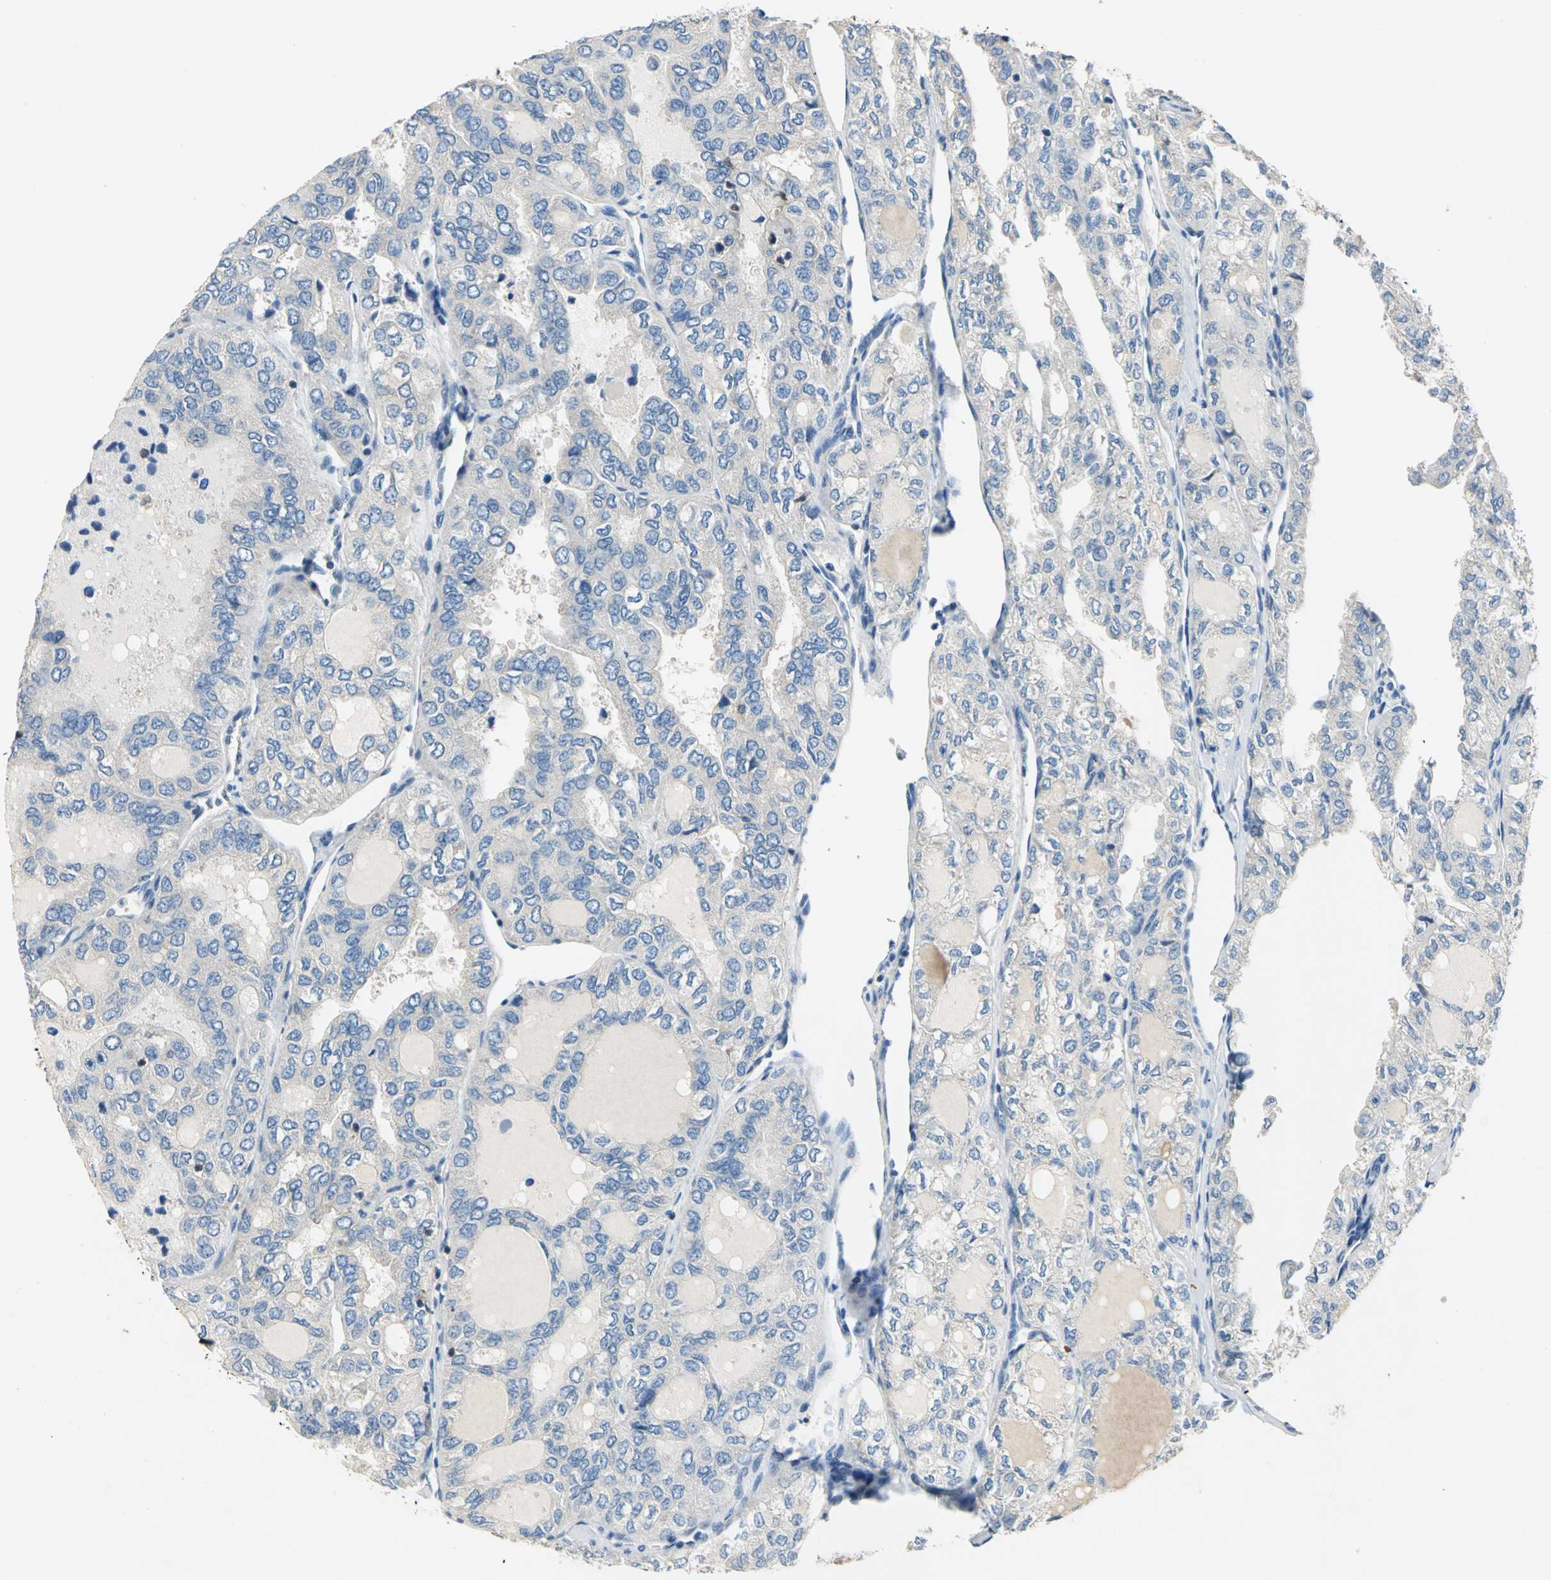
{"staining": {"intensity": "weak", "quantity": ">75%", "location": "cytoplasmic/membranous"}, "tissue": "thyroid cancer", "cell_type": "Tumor cells", "image_type": "cancer", "snomed": [{"axis": "morphology", "description": "Follicular adenoma carcinoma, NOS"}, {"axis": "topography", "description": "Thyroid gland"}], "caption": "The photomicrograph shows immunohistochemical staining of follicular adenoma carcinoma (thyroid). There is weak cytoplasmic/membranous positivity is seen in approximately >75% of tumor cells.", "gene": "DDX3Y", "patient": {"sex": "male", "age": 75}}